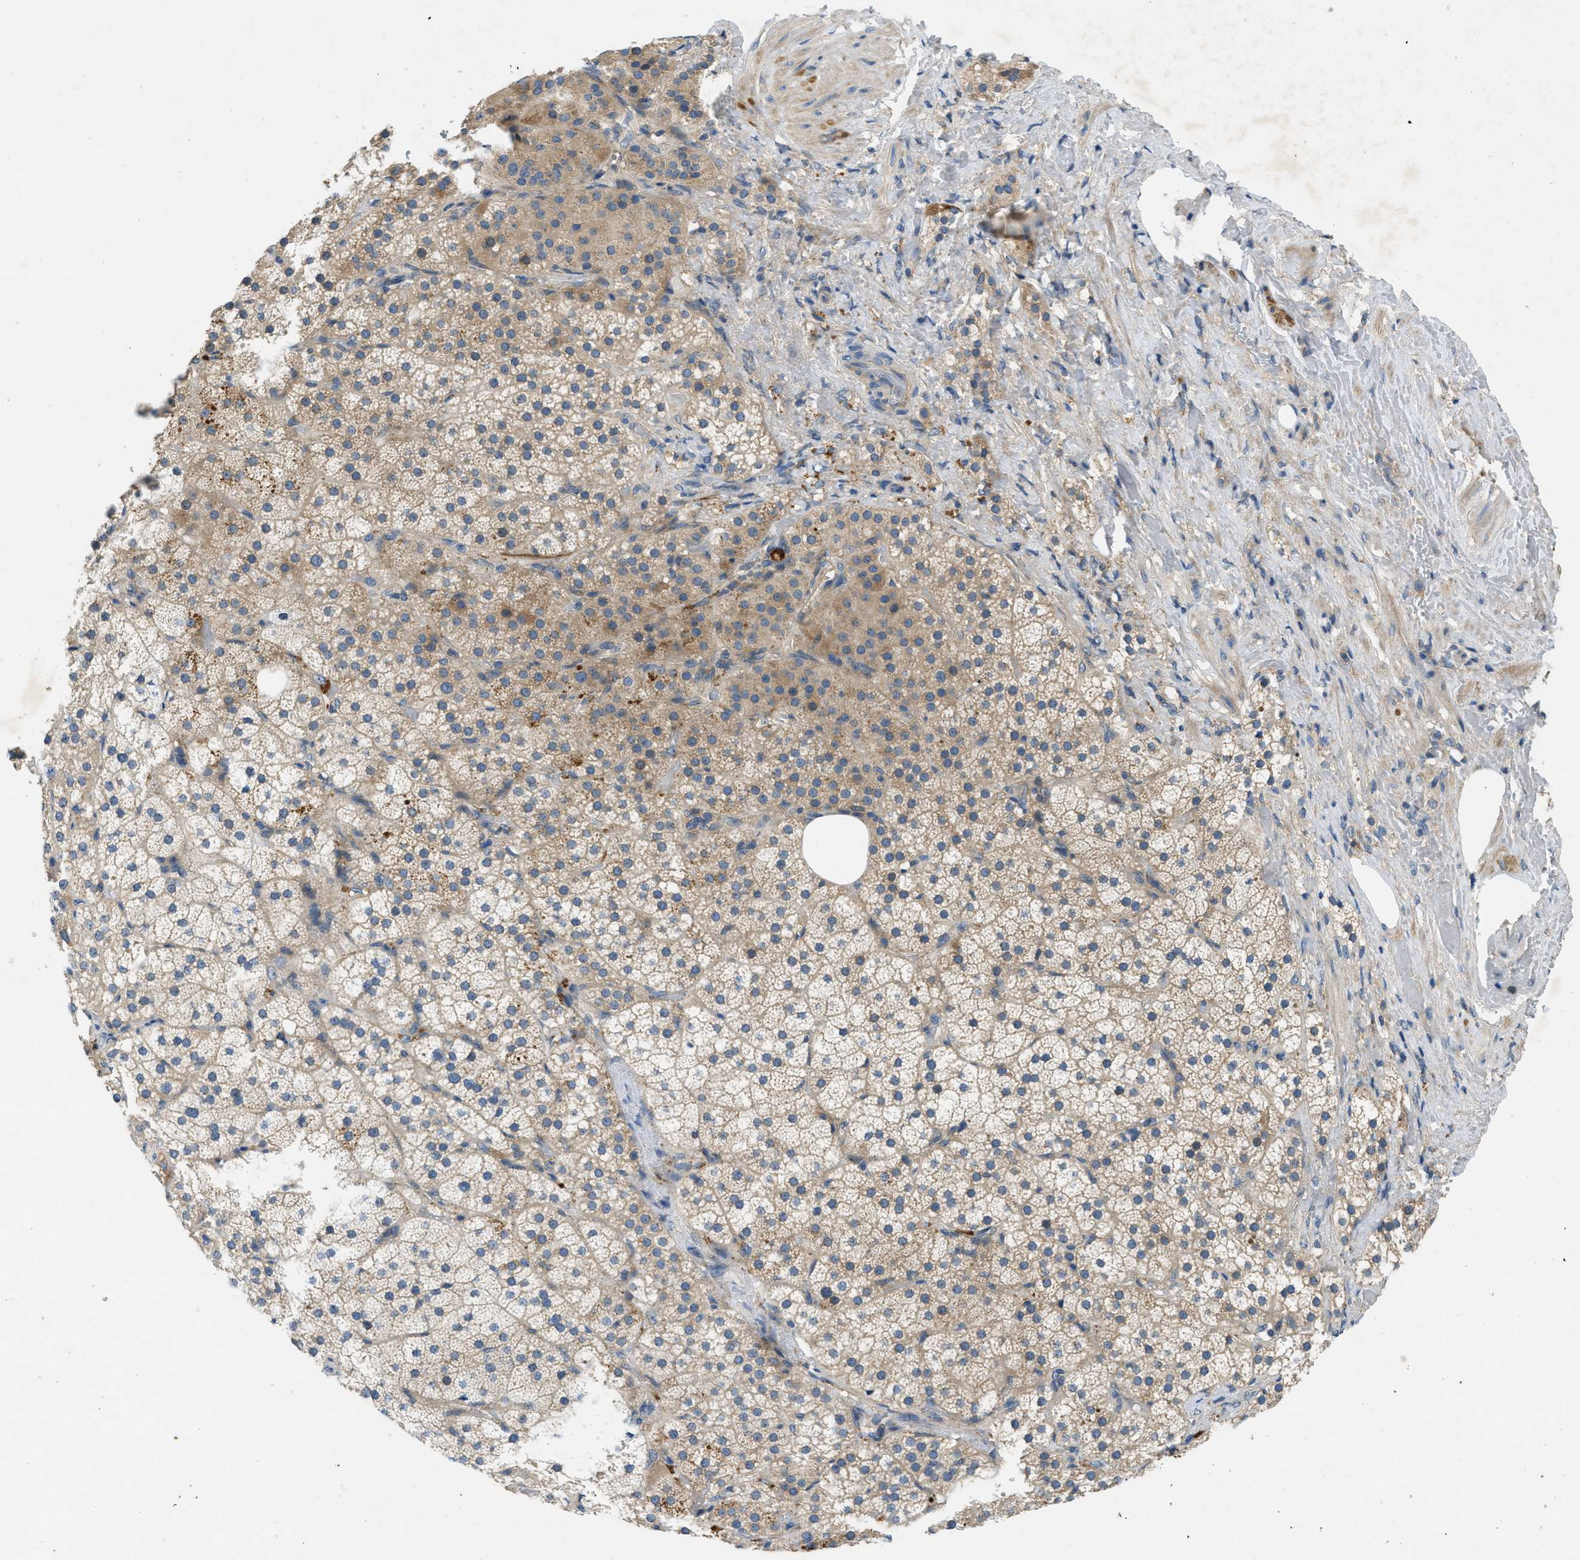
{"staining": {"intensity": "weak", "quantity": ">75%", "location": "cytoplasmic/membranous"}, "tissue": "adrenal gland", "cell_type": "Glandular cells", "image_type": "normal", "snomed": [{"axis": "morphology", "description": "Normal tissue, NOS"}, {"axis": "topography", "description": "Adrenal gland"}], "caption": "Protein staining of benign adrenal gland demonstrates weak cytoplasmic/membranous positivity in about >75% of glandular cells. Immunohistochemistry (ihc) stains the protein in brown and the nuclei are stained blue.", "gene": "RIPK2", "patient": {"sex": "female", "age": 59}}